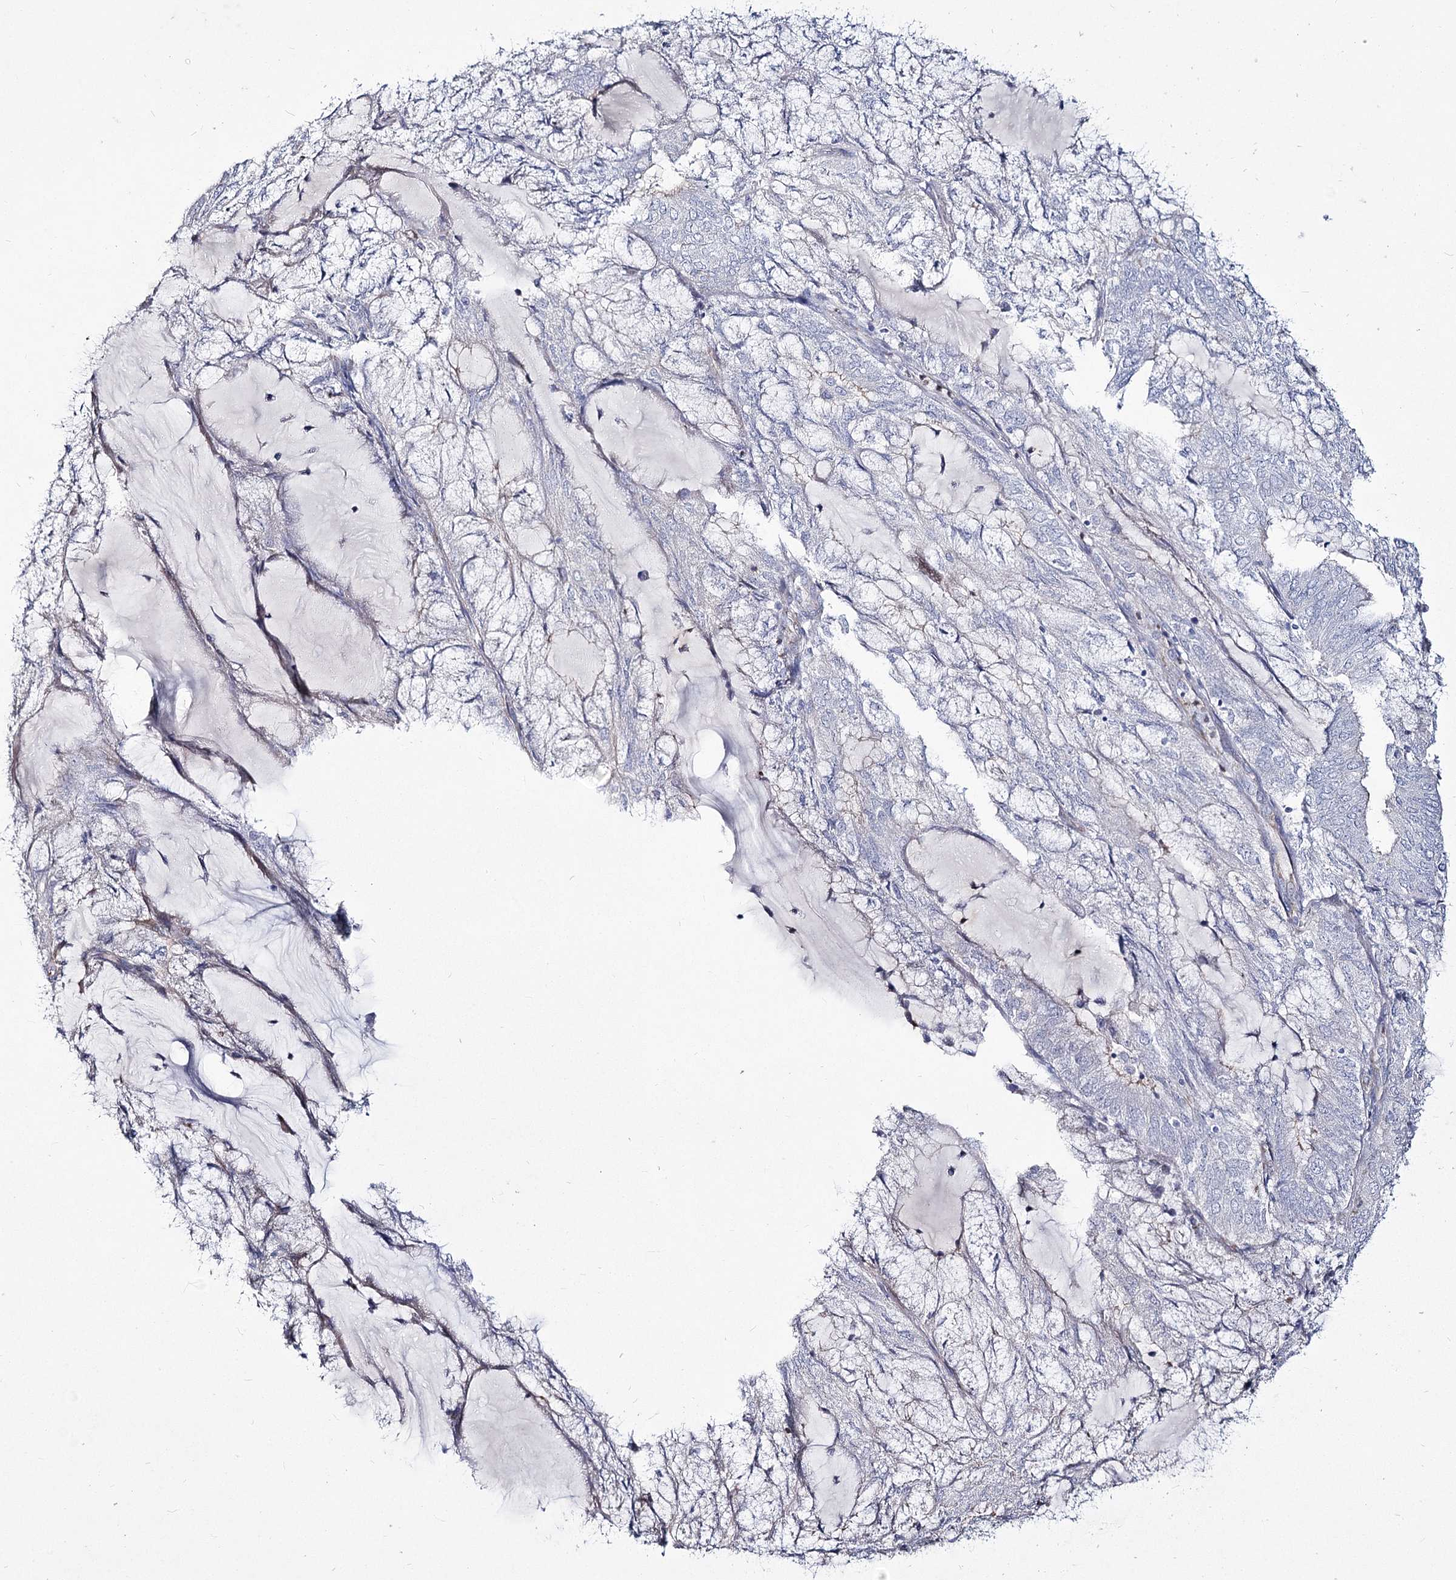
{"staining": {"intensity": "negative", "quantity": "none", "location": "none"}, "tissue": "endometrial cancer", "cell_type": "Tumor cells", "image_type": "cancer", "snomed": [{"axis": "morphology", "description": "Adenocarcinoma, NOS"}, {"axis": "topography", "description": "Endometrium"}], "caption": "An IHC photomicrograph of endometrial adenocarcinoma is shown. There is no staining in tumor cells of endometrial adenocarcinoma.", "gene": "ME3", "patient": {"sex": "female", "age": 81}}